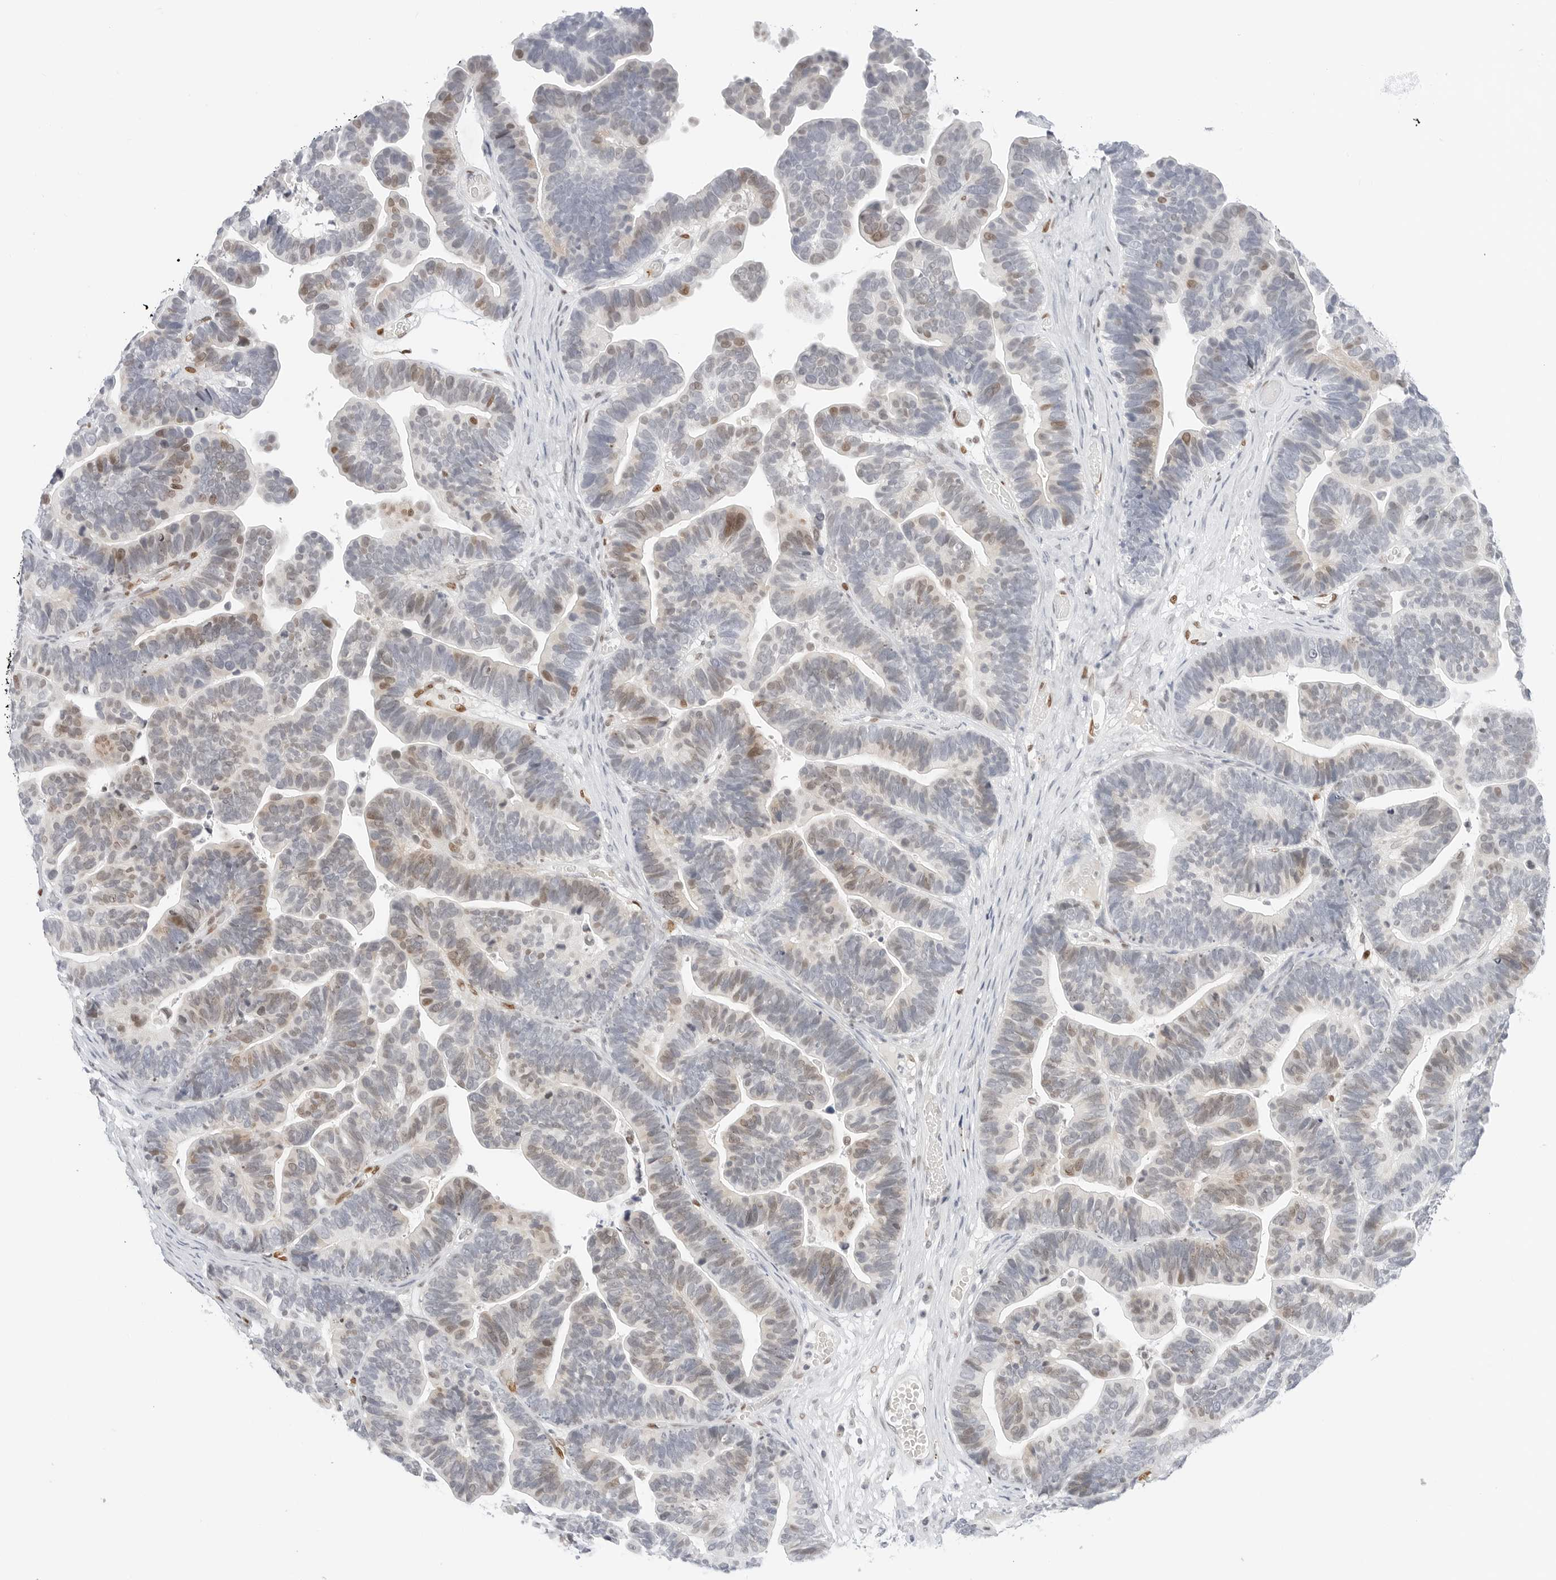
{"staining": {"intensity": "moderate", "quantity": "<25%", "location": "nuclear"}, "tissue": "ovarian cancer", "cell_type": "Tumor cells", "image_type": "cancer", "snomed": [{"axis": "morphology", "description": "Cystadenocarcinoma, serous, NOS"}, {"axis": "topography", "description": "Ovary"}], "caption": "A low amount of moderate nuclear positivity is seen in about <25% of tumor cells in ovarian serous cystadenocarcinoma tissue. (DAB IHC, brown staining for protein, blue staining for nuclei).", "gene": "SPIDR", "patient": {"sex": "female", "age": 56}}